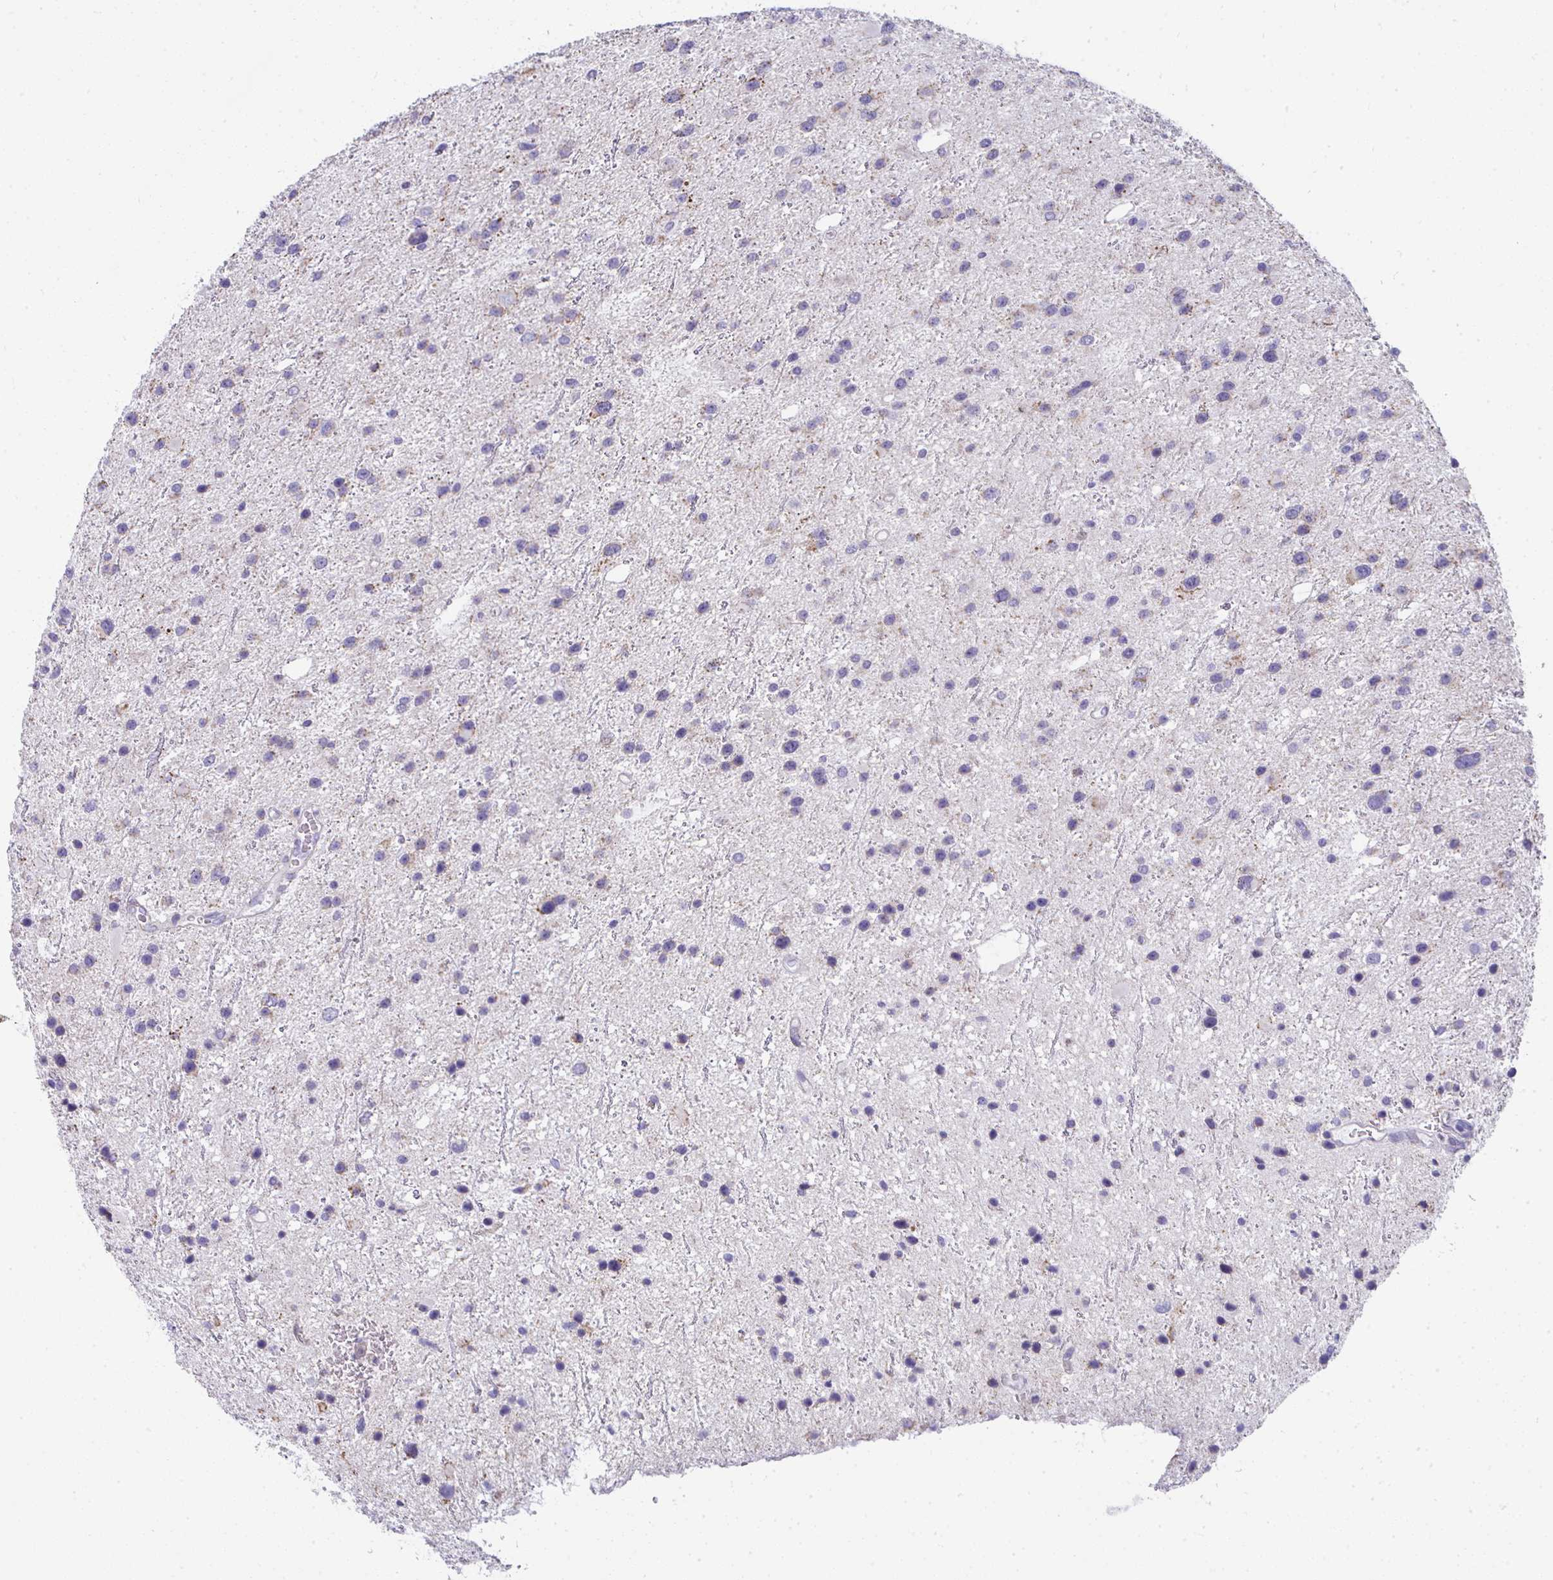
{"staining": {"intensity": "negative", "quantity": "none", "location": "none"}, "tissue": "glioma", "cell_type": "Tumor cells", "image_type": "cancer", "snomed": [{"axis": "morphology", "description": "Glioma, malignant, Low grade"}, {"axis": "topography", "description": "Brain"}], "caption": "The immunohistochemistry image has no significant staining in tumor cells of glioma tissue.", "gene": "SLC6A1", "patient": {"sex": "female", "age": 32}}